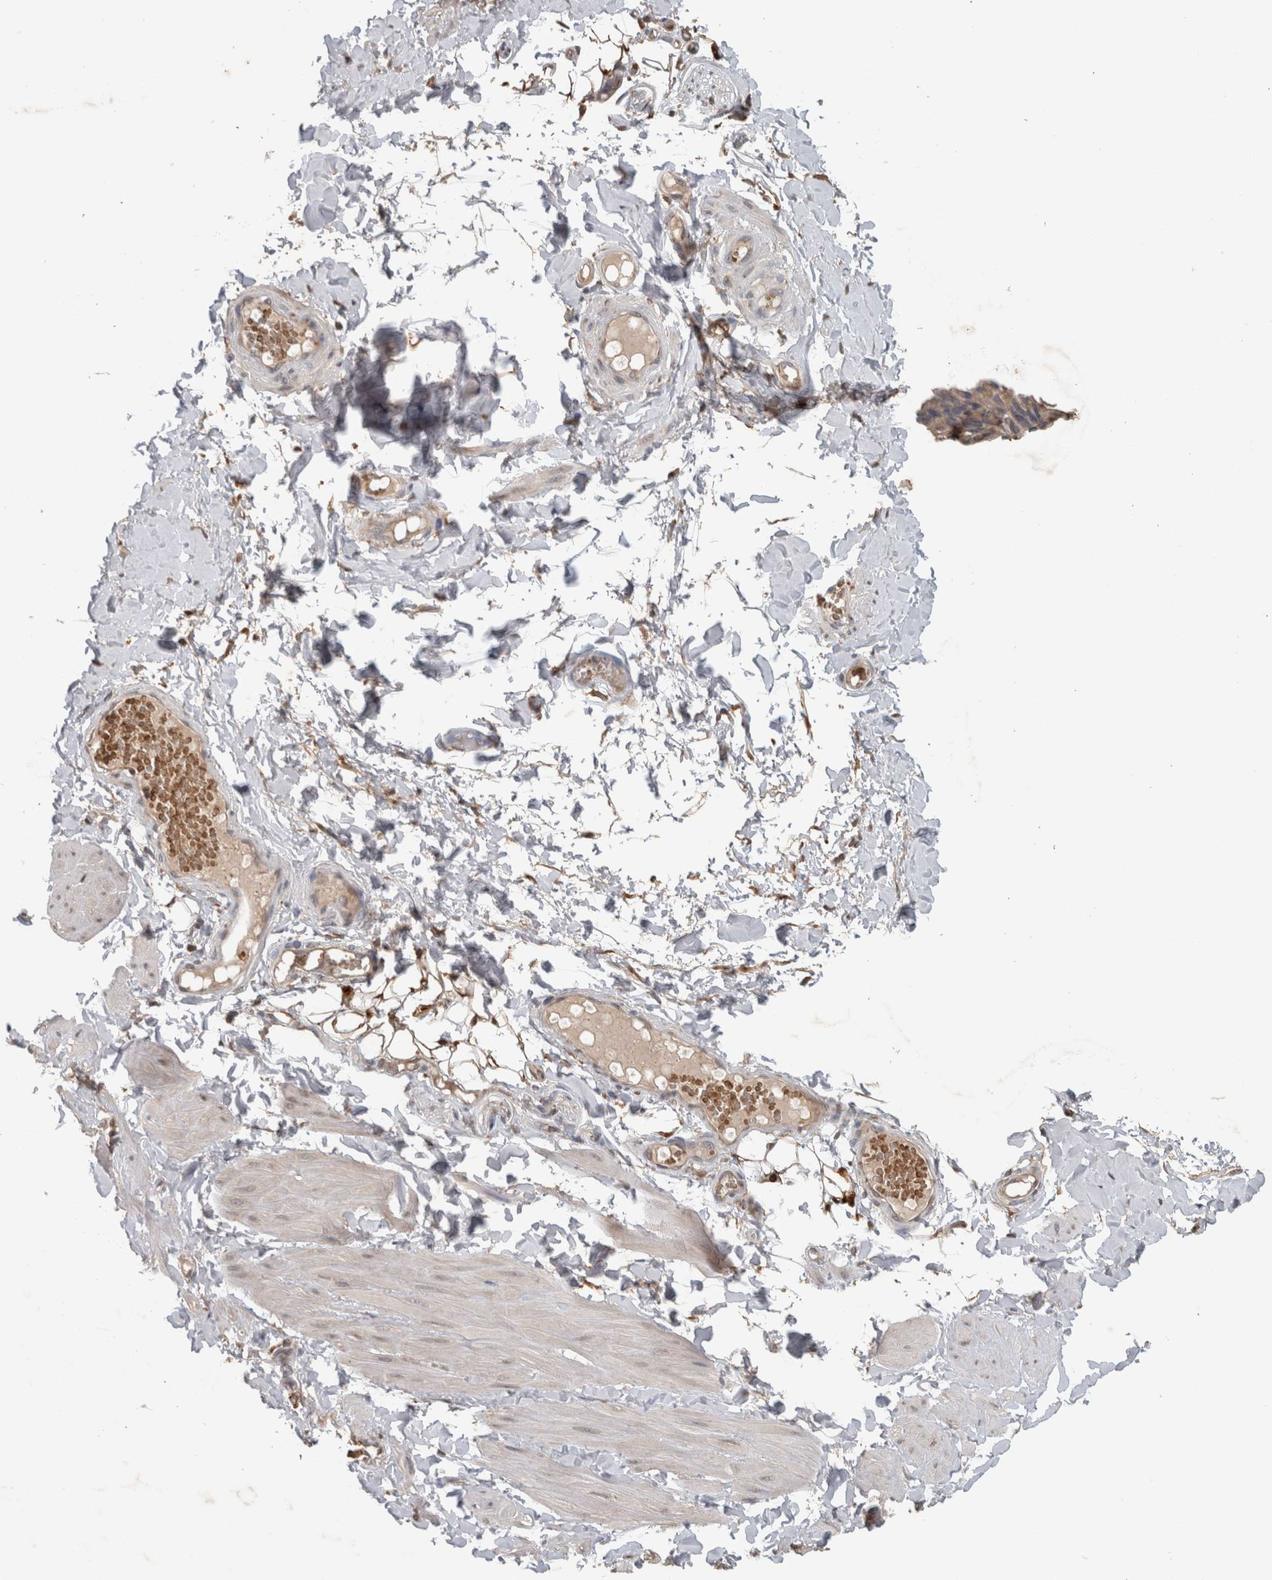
{"staining": {"intensity": "moderate", "quantity": ">75%", "location": "cytoplasmic/membranous"}, "tissue": "adipose tissue", "cell_type": "Adipocytes", "image_type": "normal", "snomed": [{"axis": "morphology", "description": "Normal tissue, NOS"}, {"axis": "topography", "description": "Adipose tissue"}, {"axis": "topography", "description": "Vascular tissue"}, {"axis": "topography", "description": "Peripheral nerve tissue"}], "caption": "Immunohistochemistry (IHC) photomicrograph of normal human adipose tissue stained for a protein (brown), which shows medium levels of moderate cytoplasmic/membranous staining in about >75% of adipocytes.", "gene": "ADGRL3", "patient": {"sex": "male", "age": 25}}